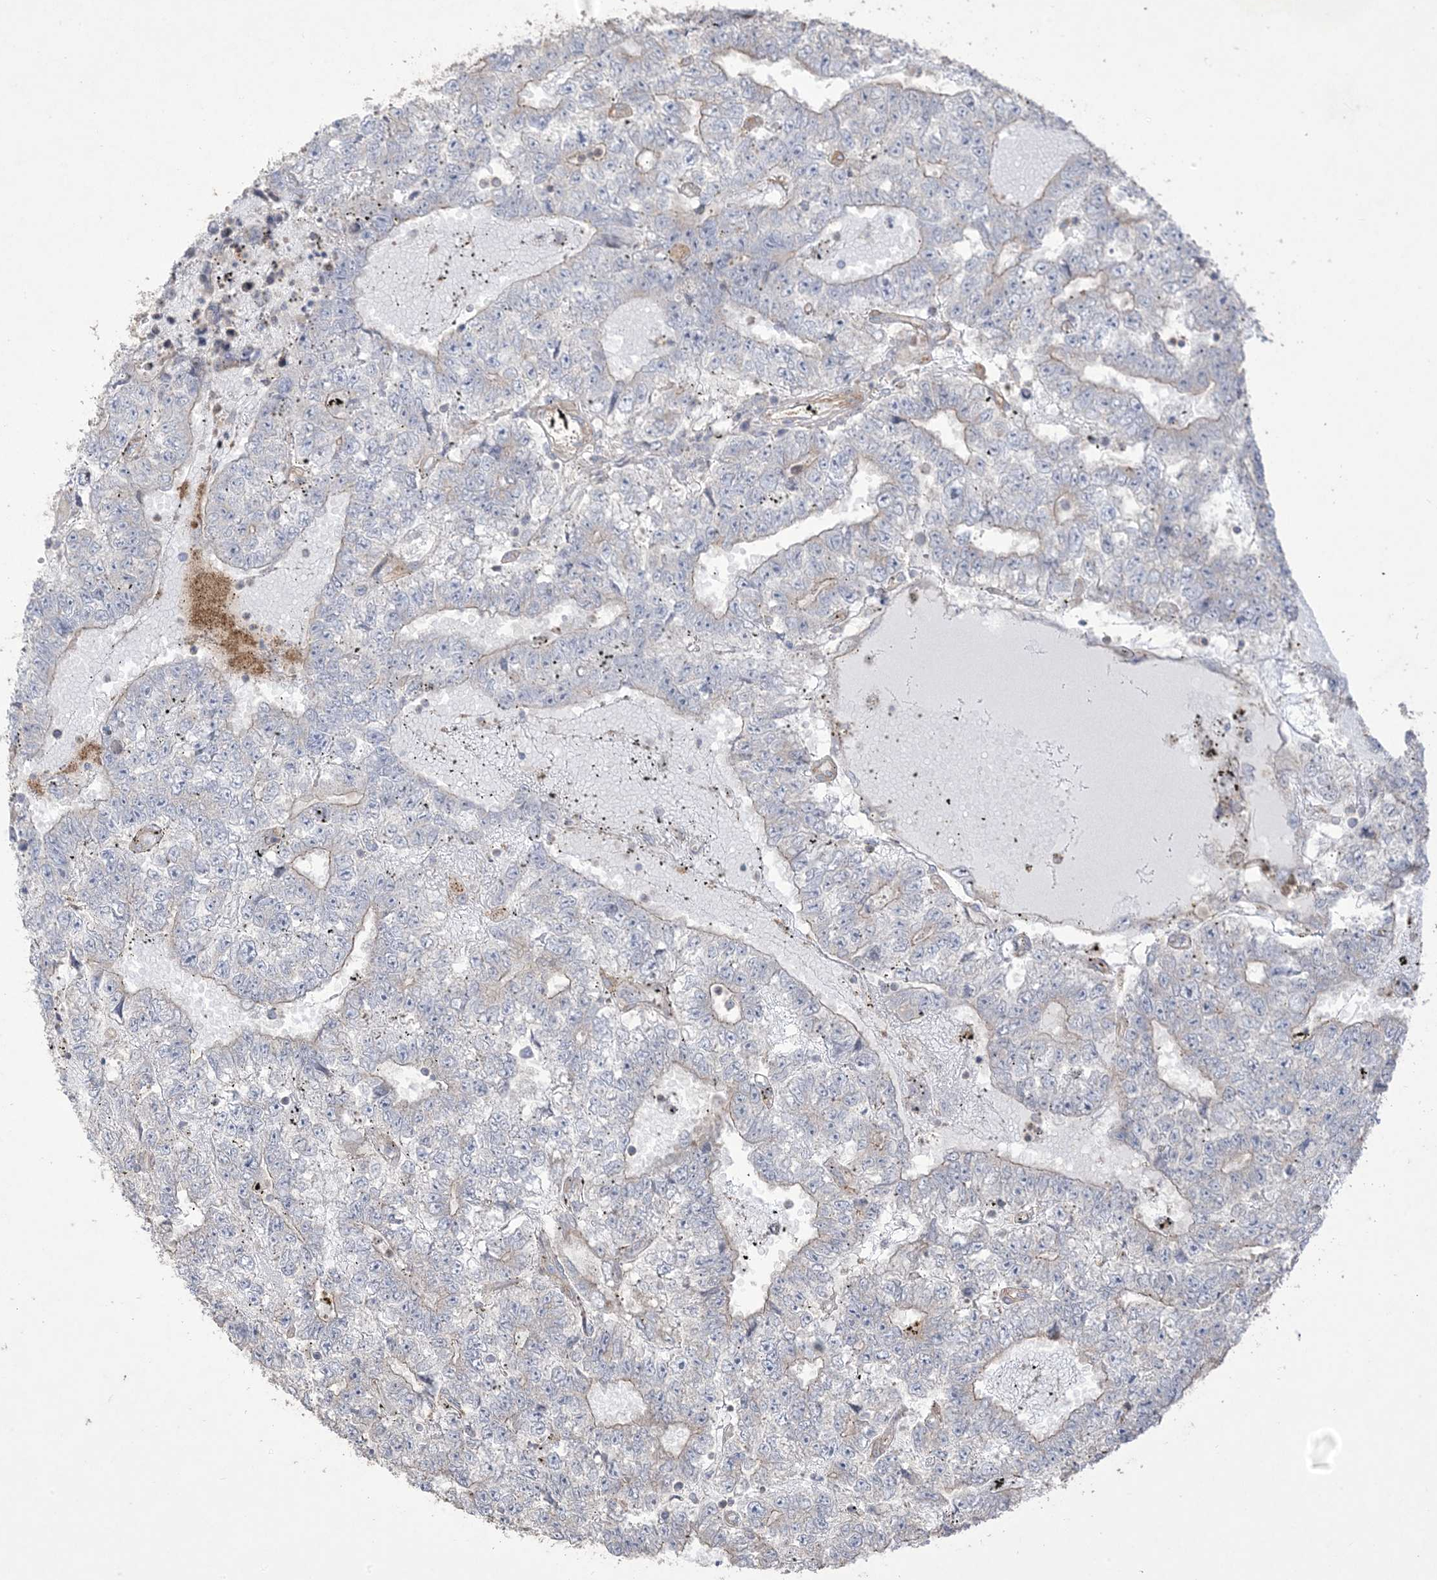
{"staining": {"intensity": "weak", "quantity": "<25%", "location": "cytoplasmic/membranous"}, "tissue": "testis cancer", "cell_type": "Tumor cells", "image_type": "cancer", "snomed": [{"axis": "morphology", "description": "Carcinoma, Embryonal, NOS"}, {"axis": "topography", "description": "Testis"}], "caption": "There is no significant expression in tumor cells of testis cancer.", "gene": "KLHL18", "patient": {"sex": "male", "age": 25}}